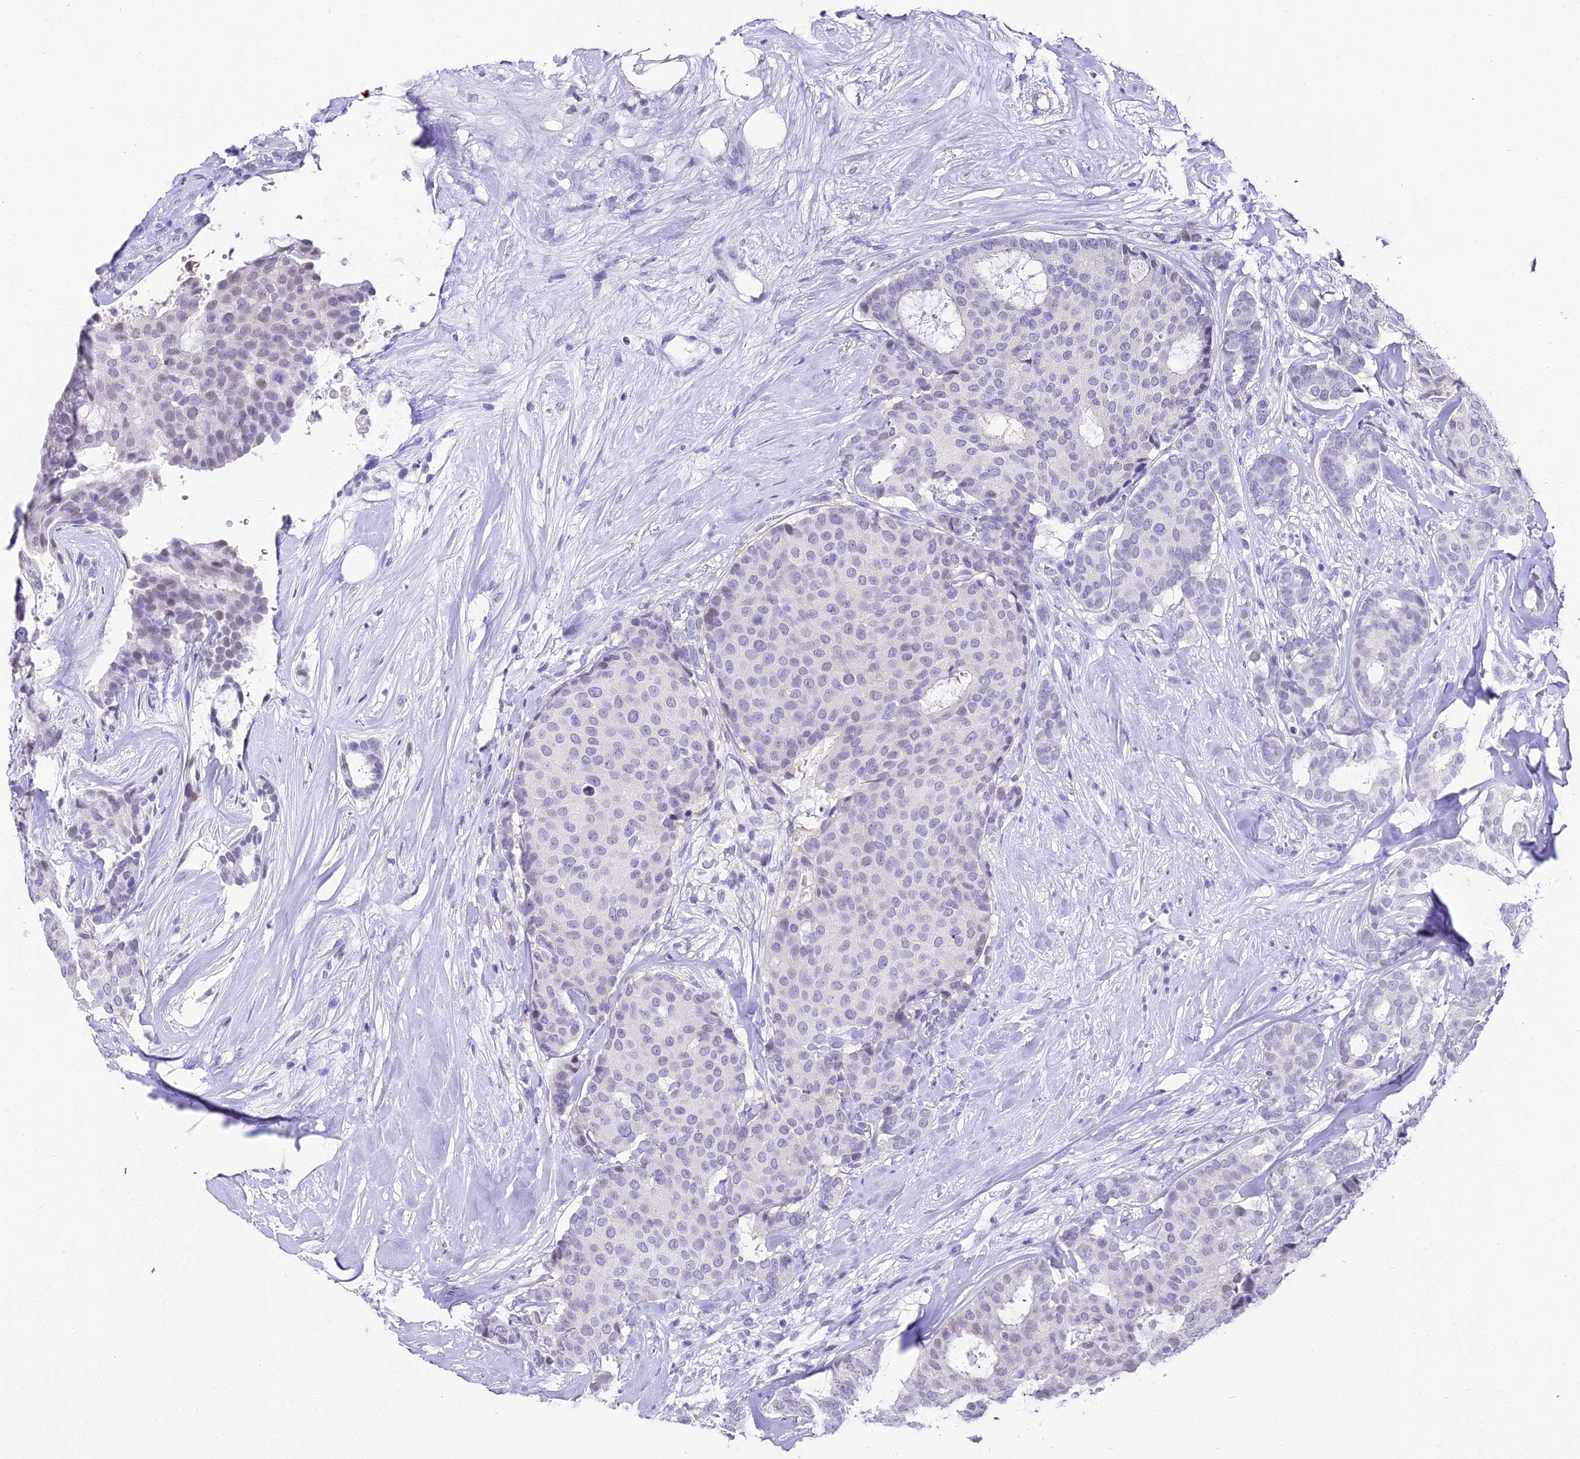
{"staining": {"intensity": "negative", "quantity": "none", "location": "none"}, "tissue": "breast cancer", "cell_type": "Tumor cells", "image_type": "cancer", "snomed": [{"axis": "morphology", "description": "Duct carcinoma"}, {"axis": "topography", "description": "Breast"}], "caption": "This is a image of immunohistochemistry (IHC) staining of invasive ductal carcinoma (breast), which shows no staining in tumor cells.", "gene": "ABHD14A-ACY1", "patient": {"sex": "female", "age": 75}}